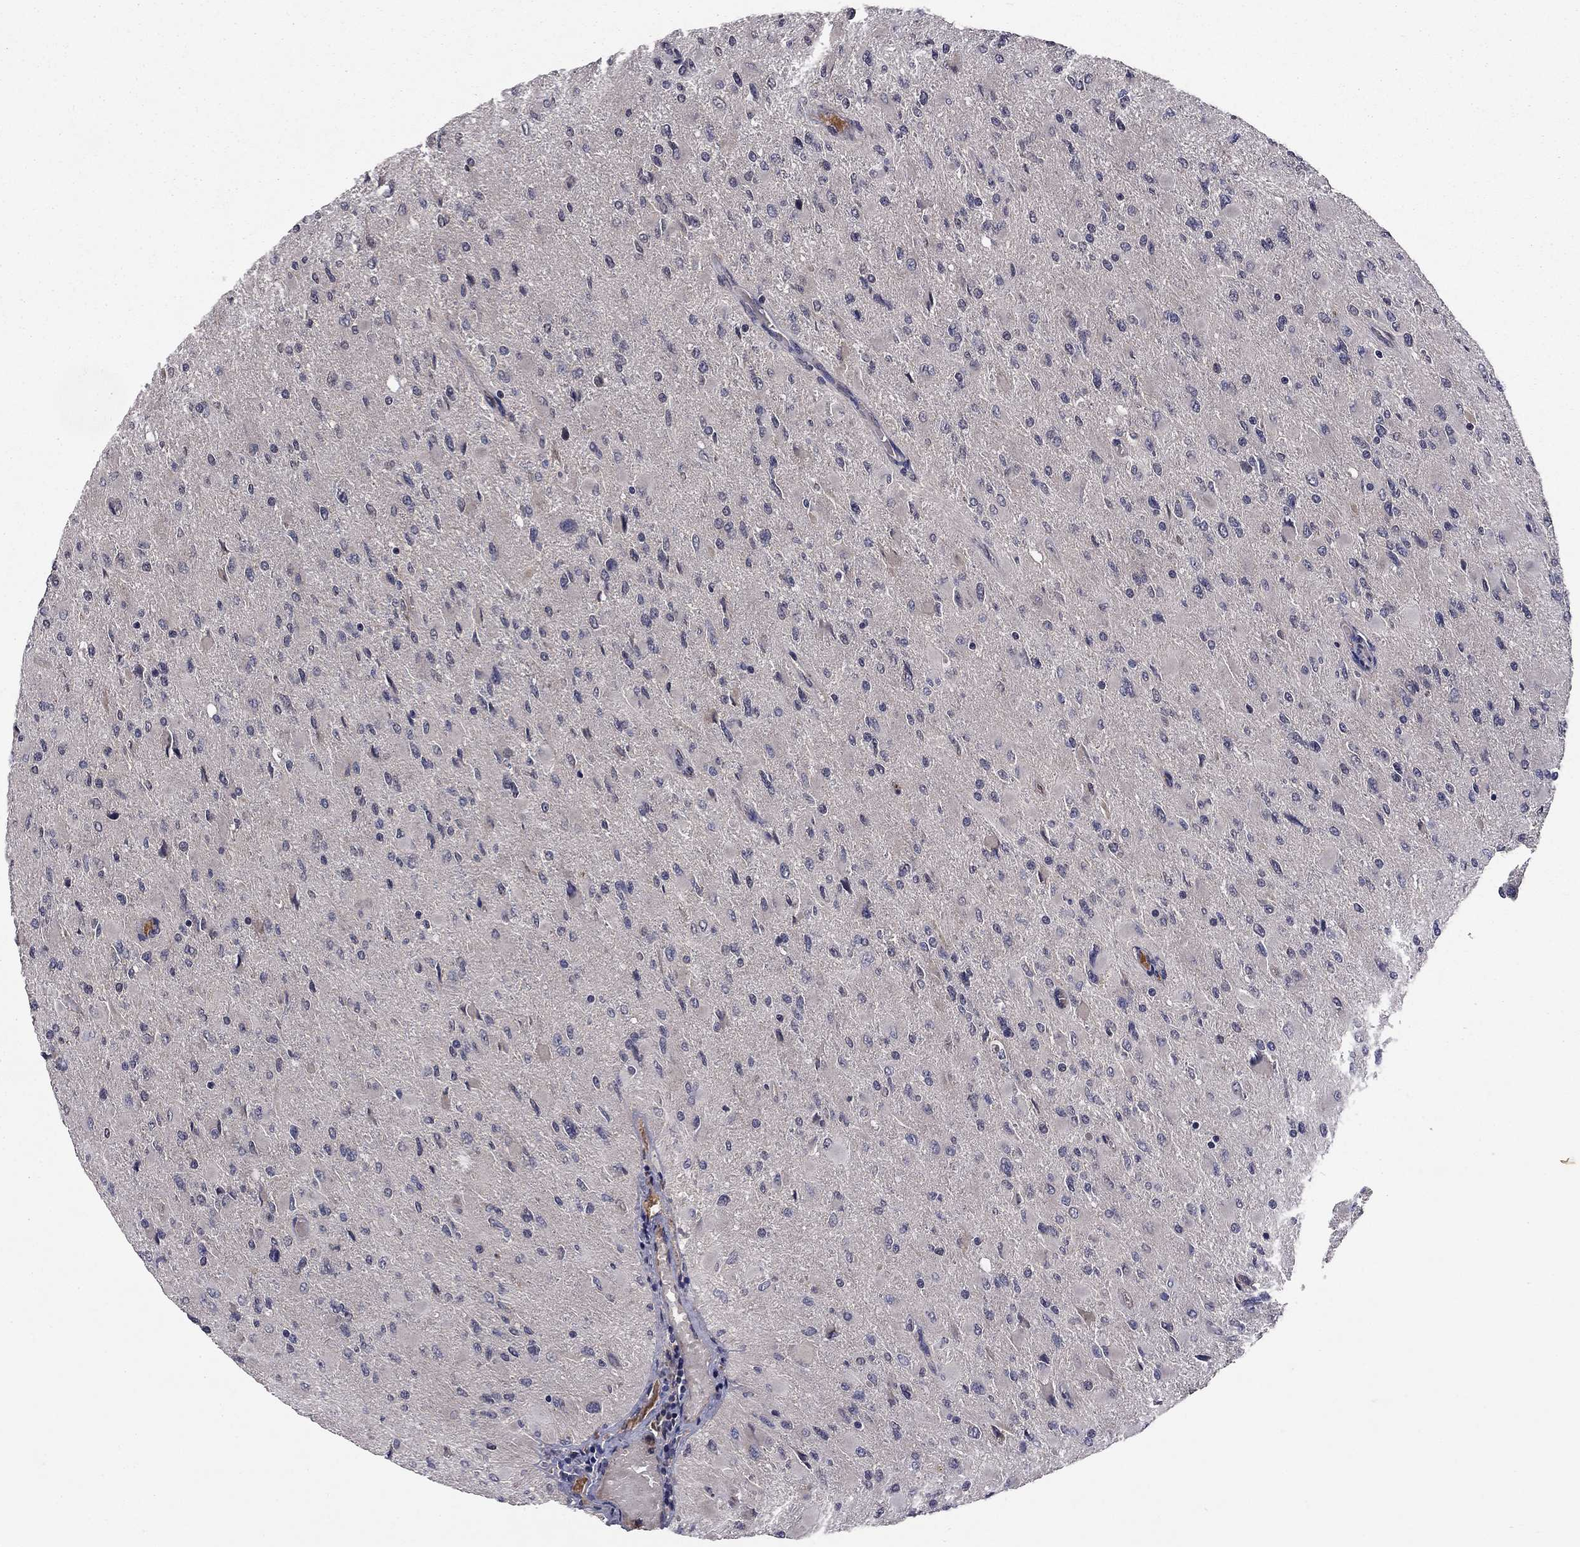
{"staining": {"intensity": "negative", "quantity": "none", "location": "none"}, "tissue": "glioma", "cell_type": "Tumor cells", "image_type": "cancer", "snomed": [{"axis": "morphology", "description": "Glioma, malignant, High grade"}, {"axis": "topography", "description": "Cerebral cortex"}], "caption": "Immunohistochemical staining of human glioma displays no significant positivity in tumor cells.", "gene": "PROS1", "patient": {"sex": "female", "age": 36}}